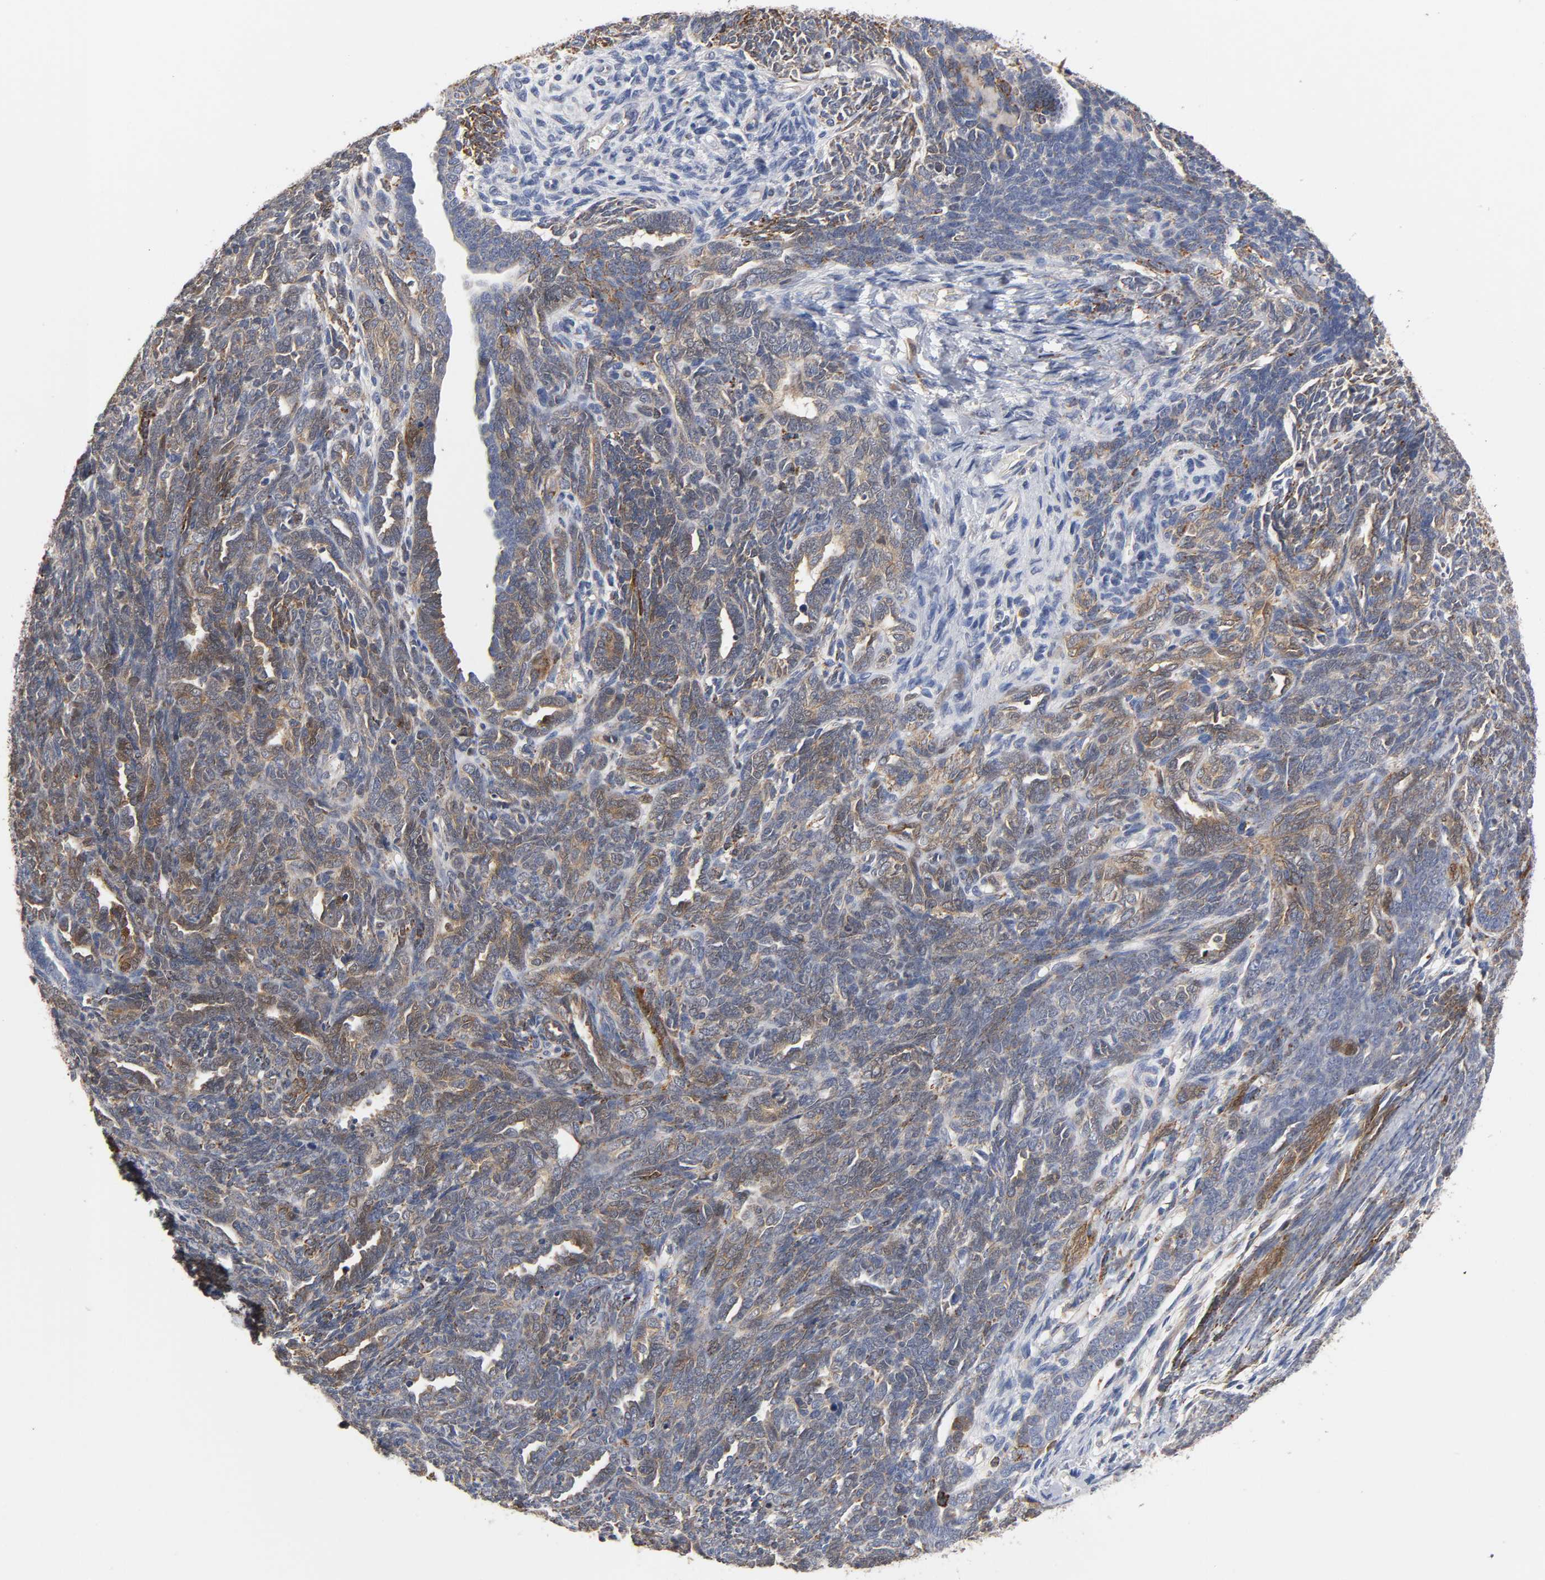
{"staining": {"intensity": "moderate", "quantity": ">75%", "location": "cytoplasmic/membranous,nuclear"}, "tissue": "endometrial cancer", "cell_type": "Tumor cells", "image_type": "cancer", "snomed": [{"axis": "morphology", "description": "Neoplasm, malignant, NOS"}, {"axis": "topography", "description": "Endometrium"}], "caption": "Malignant neoplasm (endometrial) stained for a protein (brown) demonstrates moderate cytoplasmic/membranous and nuclear positive positivity in approximately >75% of tumor cells.", "gene": "ISG15", "patient": {"sex": "female", "age": 74}}